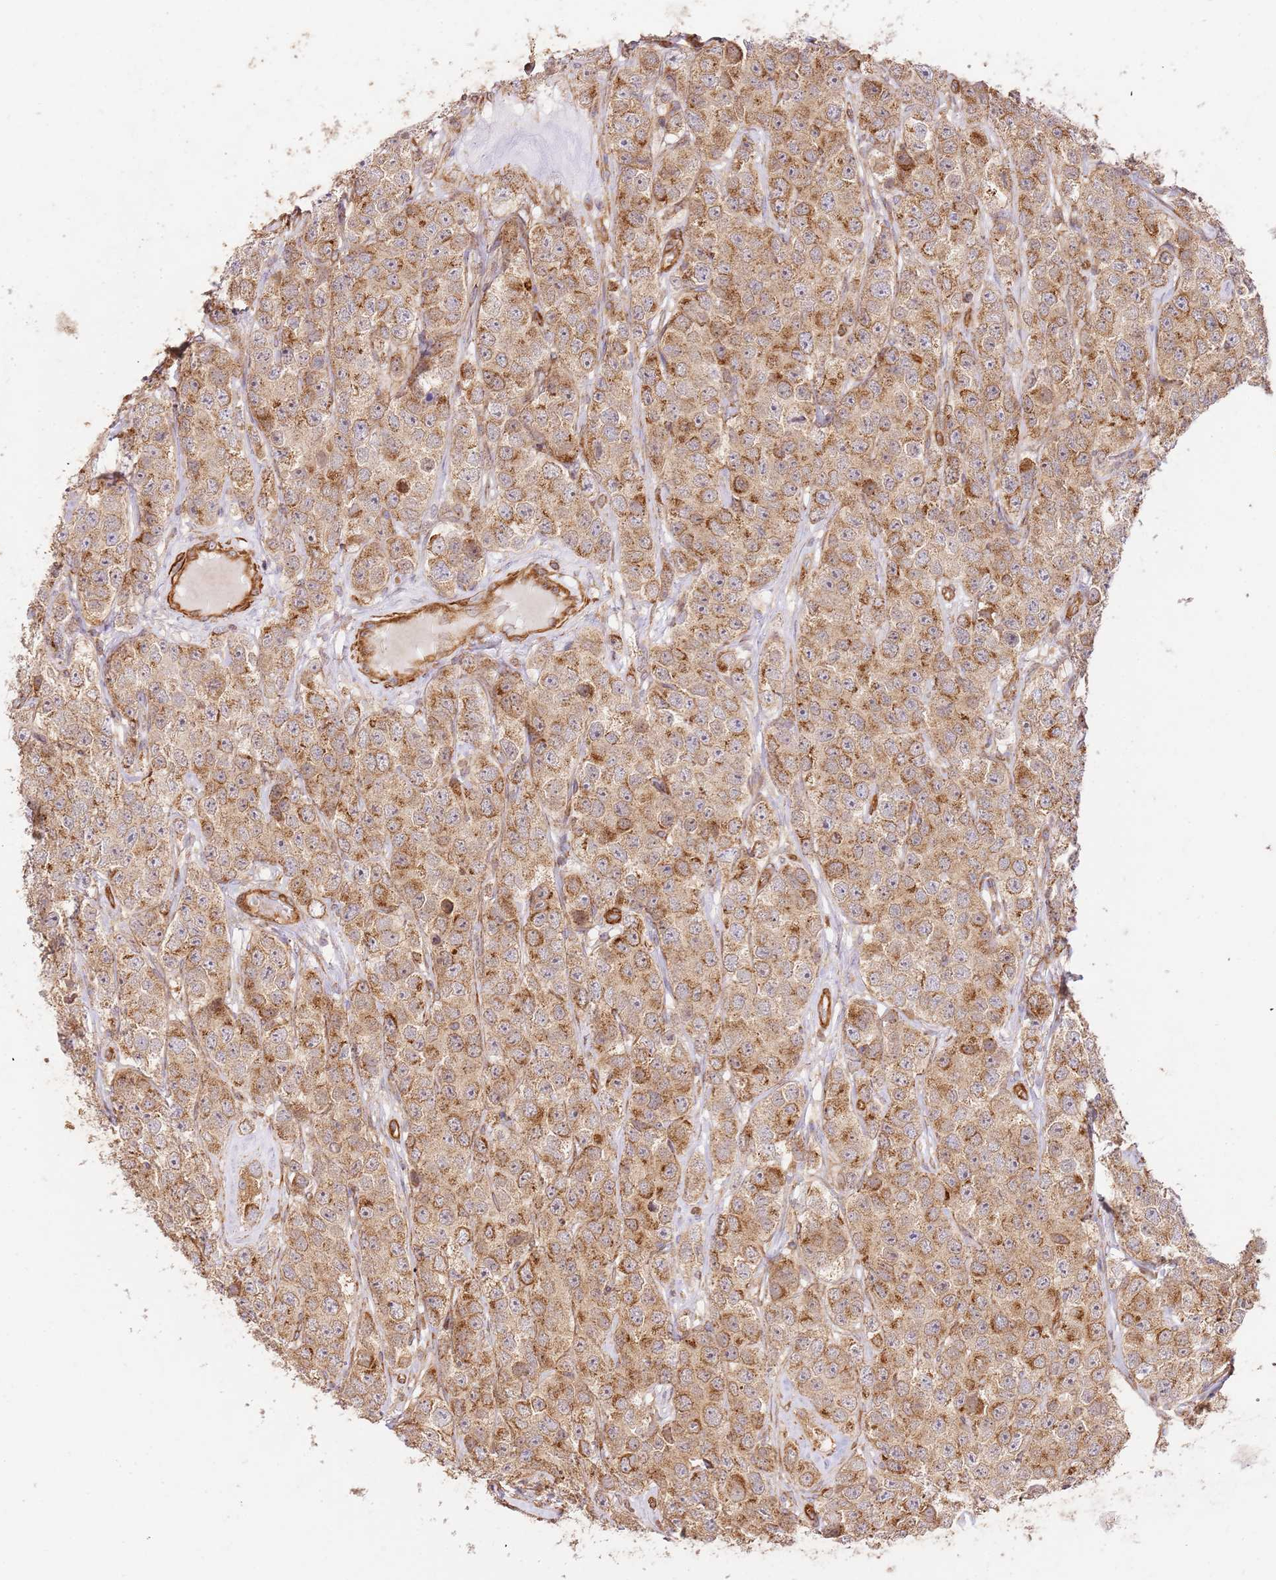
{"staining": {"intensity": "moderate", "quantity": ">75%", "location": "cytoplasmic/membranous"}, "tissue": "testis cancer", "cell_type": "Tumor cells", "image_type": "cancer", "snomed": [{"axis": "morphology", "description": "Seminoma, NOS"}, {"axis": "topography", "description": "Testis"}], "caption": "Human testis cancer (seminoma) stained for a protein (brown) shows moderate cytoplasmic/membranous positive positivity in approximately >75% of tumor cells.", "gene": "ZBTB39", "patient": {"sex": "male", "age": 28}}